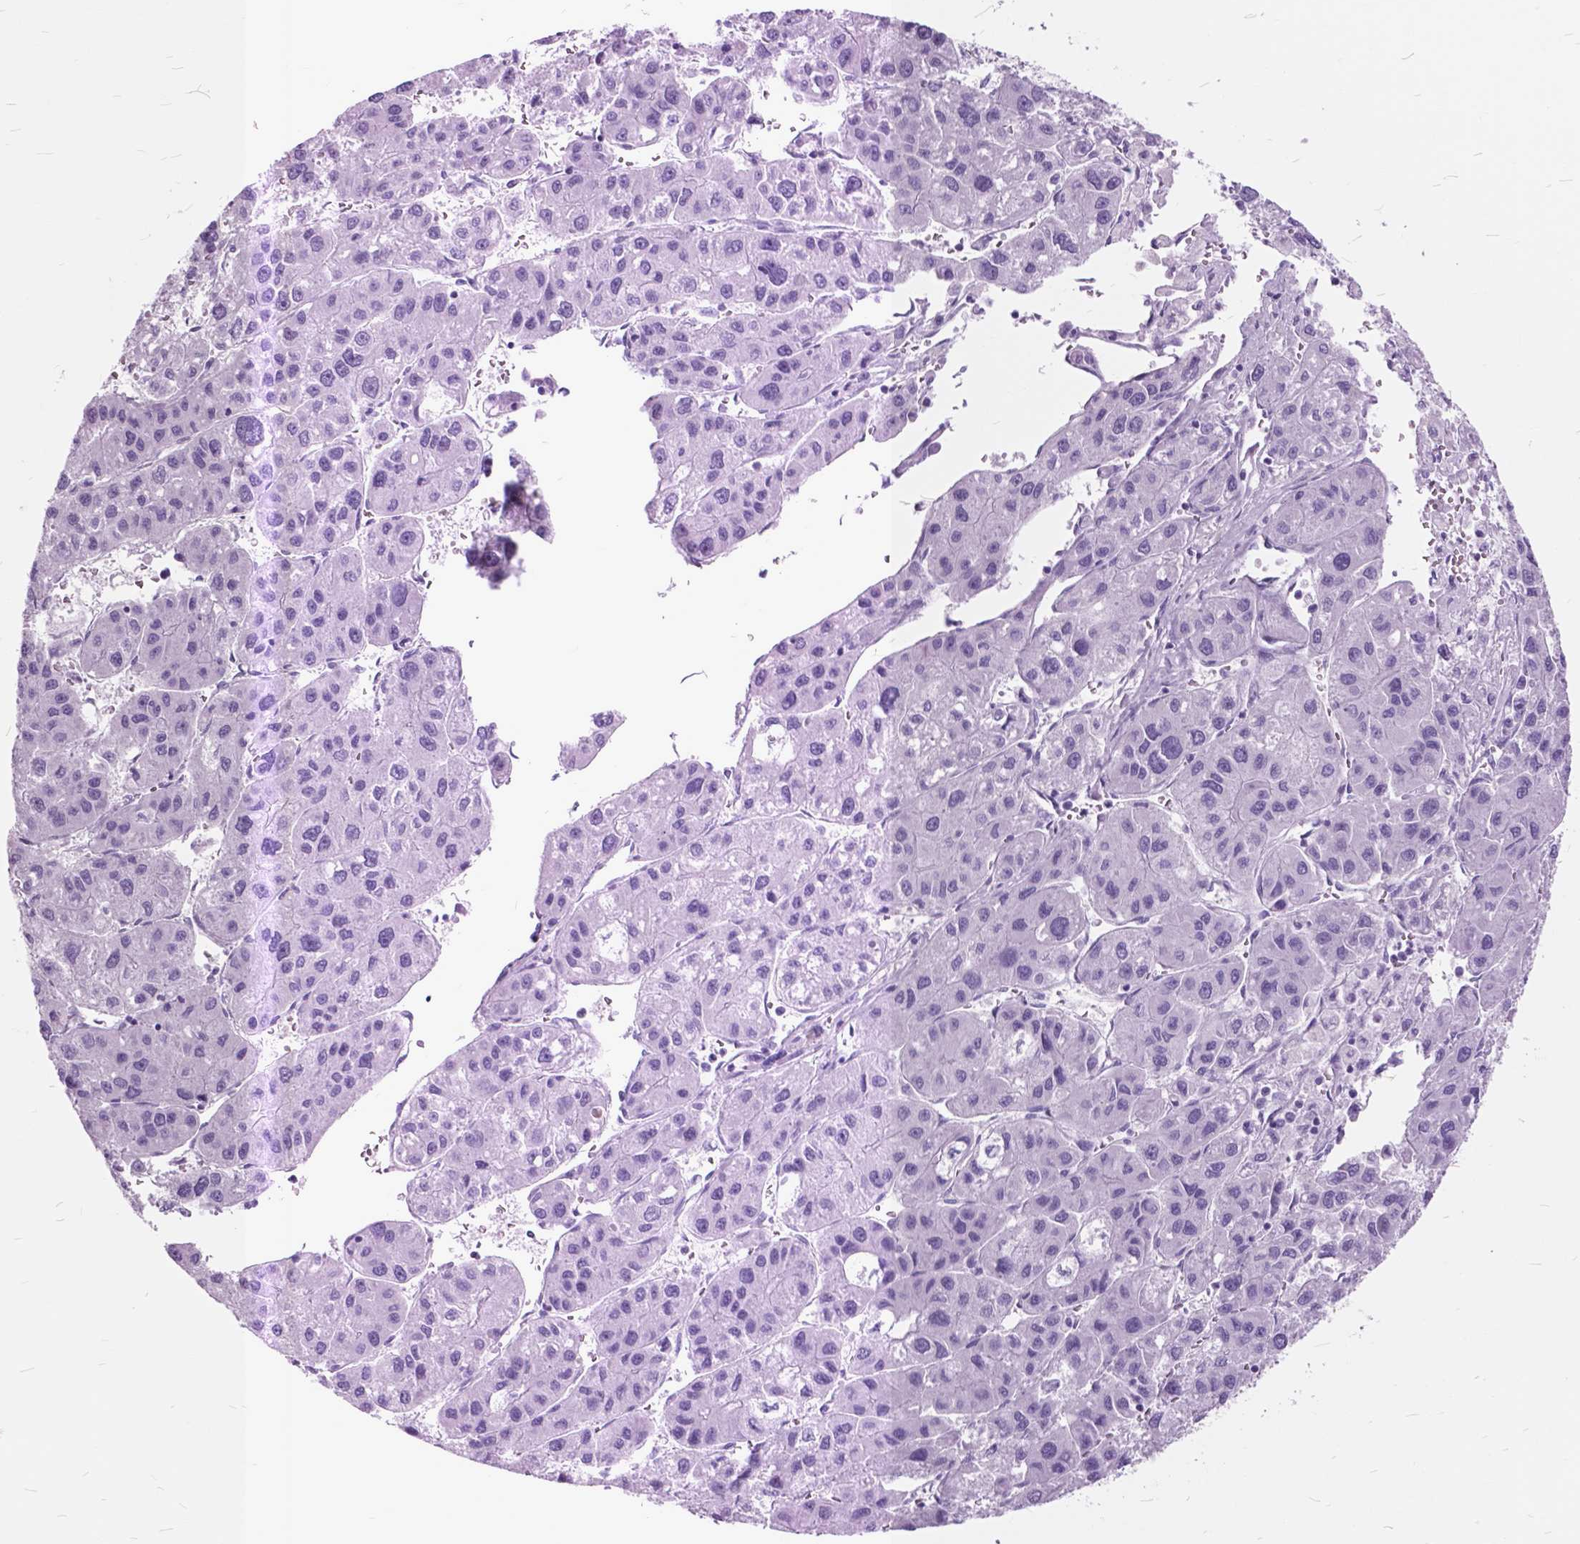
{"staining": {"intensity": "negative", "quantity": "none", "location": "none"}, "tissue": "liver cancer", "cell_type": "Tumor cells", "image_type": "cancer", "snomed": [{"axis": "morphology", "description": "Carcinoma, Hepatocellular, NOS"}, {"axis": "topography", "description": "Liver"}], "caption": "IHC of human liver cancer (hepatocellular carcinoma) displays no positivity in tumor cells. (IHC, brightfield microscopy, high magnification).", "gene": "GDF9", "patient": {"sex": "male", "age": 73}}